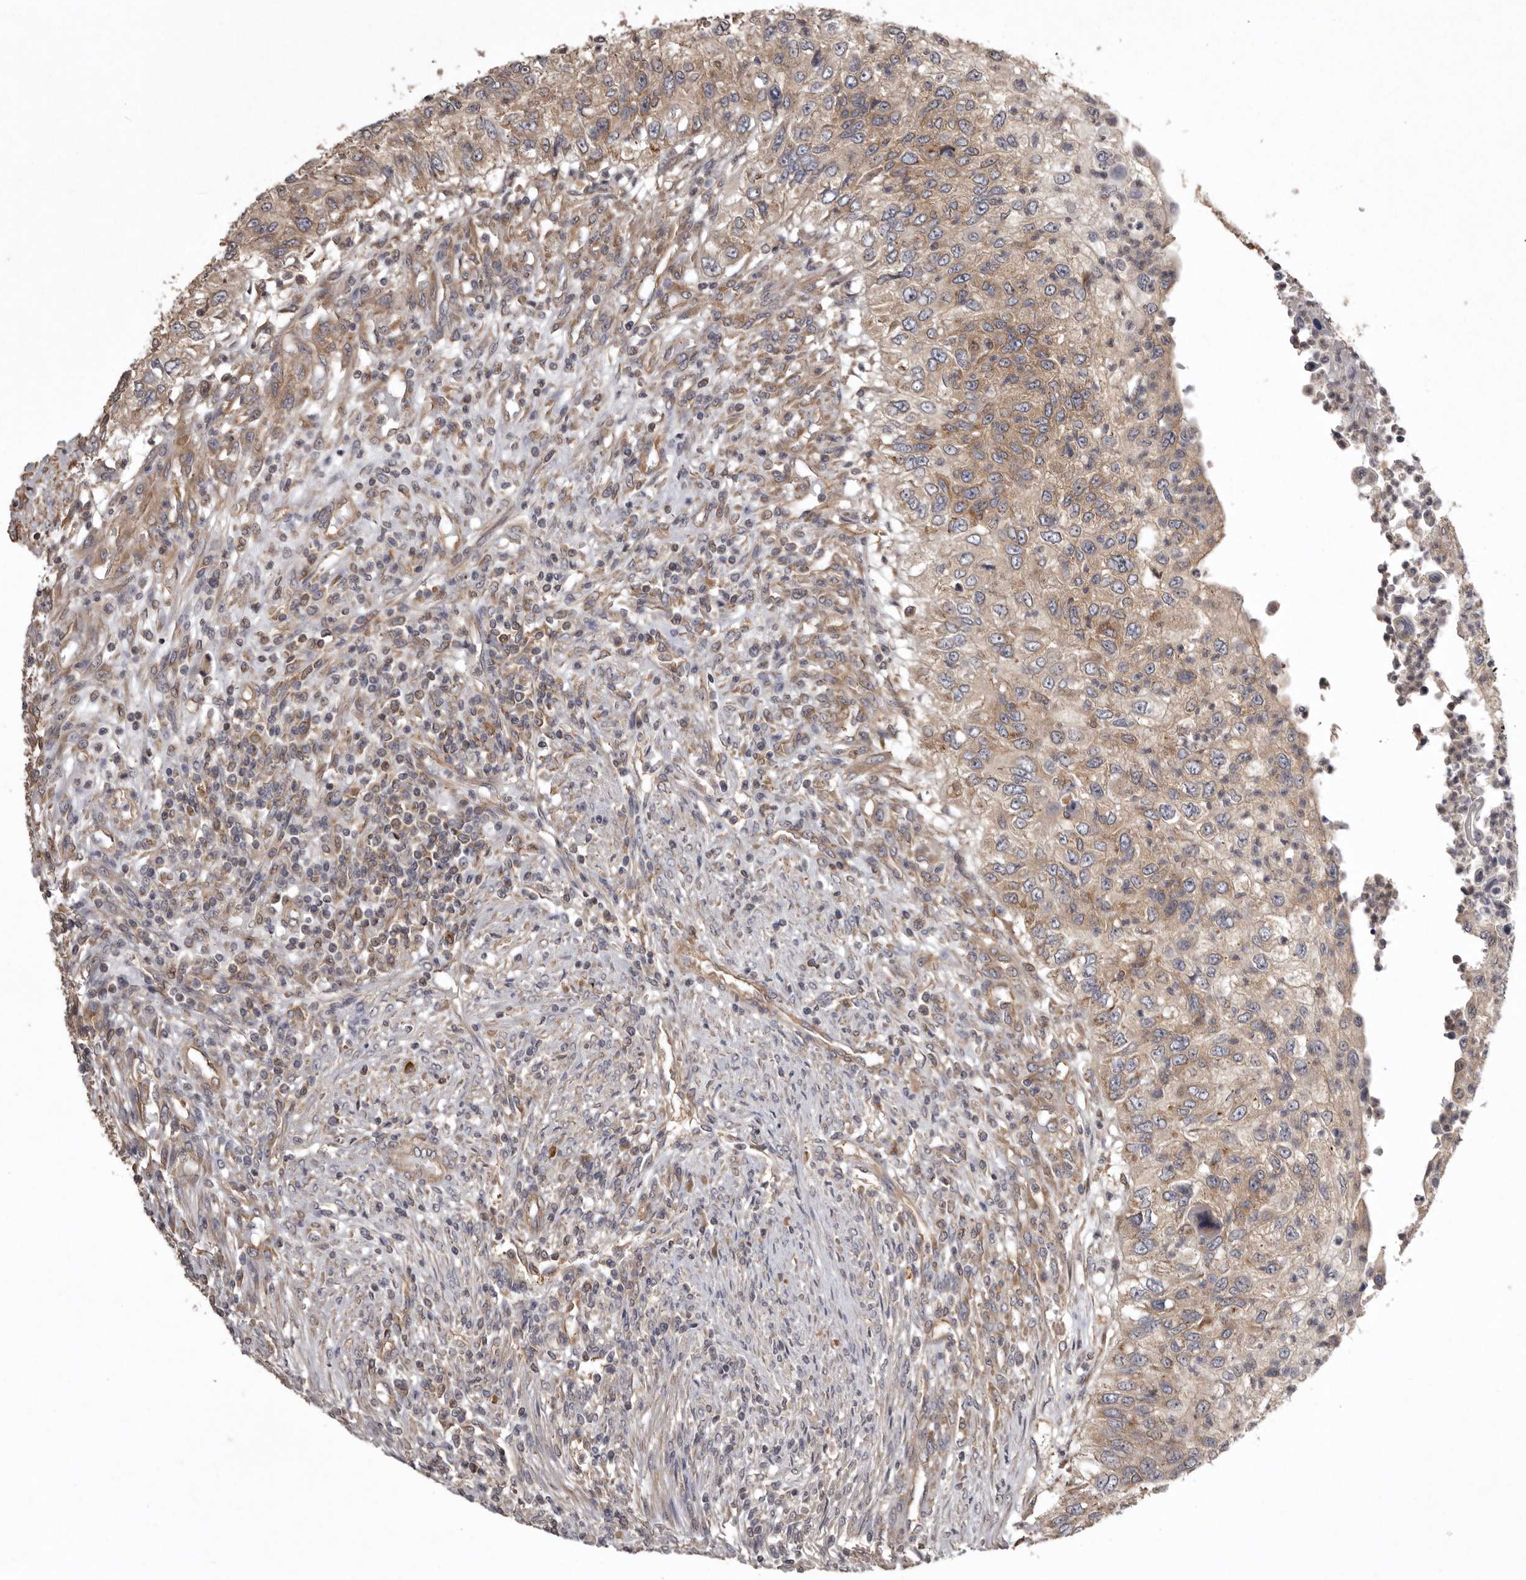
{"staining": {"intensity": "weak", "quantity": ">75%", "location": "cytoplasmic/membranous"}, "tissue": "urothelial cancer", "cell_type": "Tumor cells", "image_type": "cancer", "snomed": [{"axis": "morphology", "description": "Urothelial carcinoma, High grade"}, {"axis": "topography", "description": "Urinary bladder"}], "caption": "Urothelial cancer stained with a brown dye reveals weak cytoplasmic/membranous positive expression in approximately >75% of tumor cells.", "gene": "DARS1", "patient": {"sex": "female", "age": 60}}